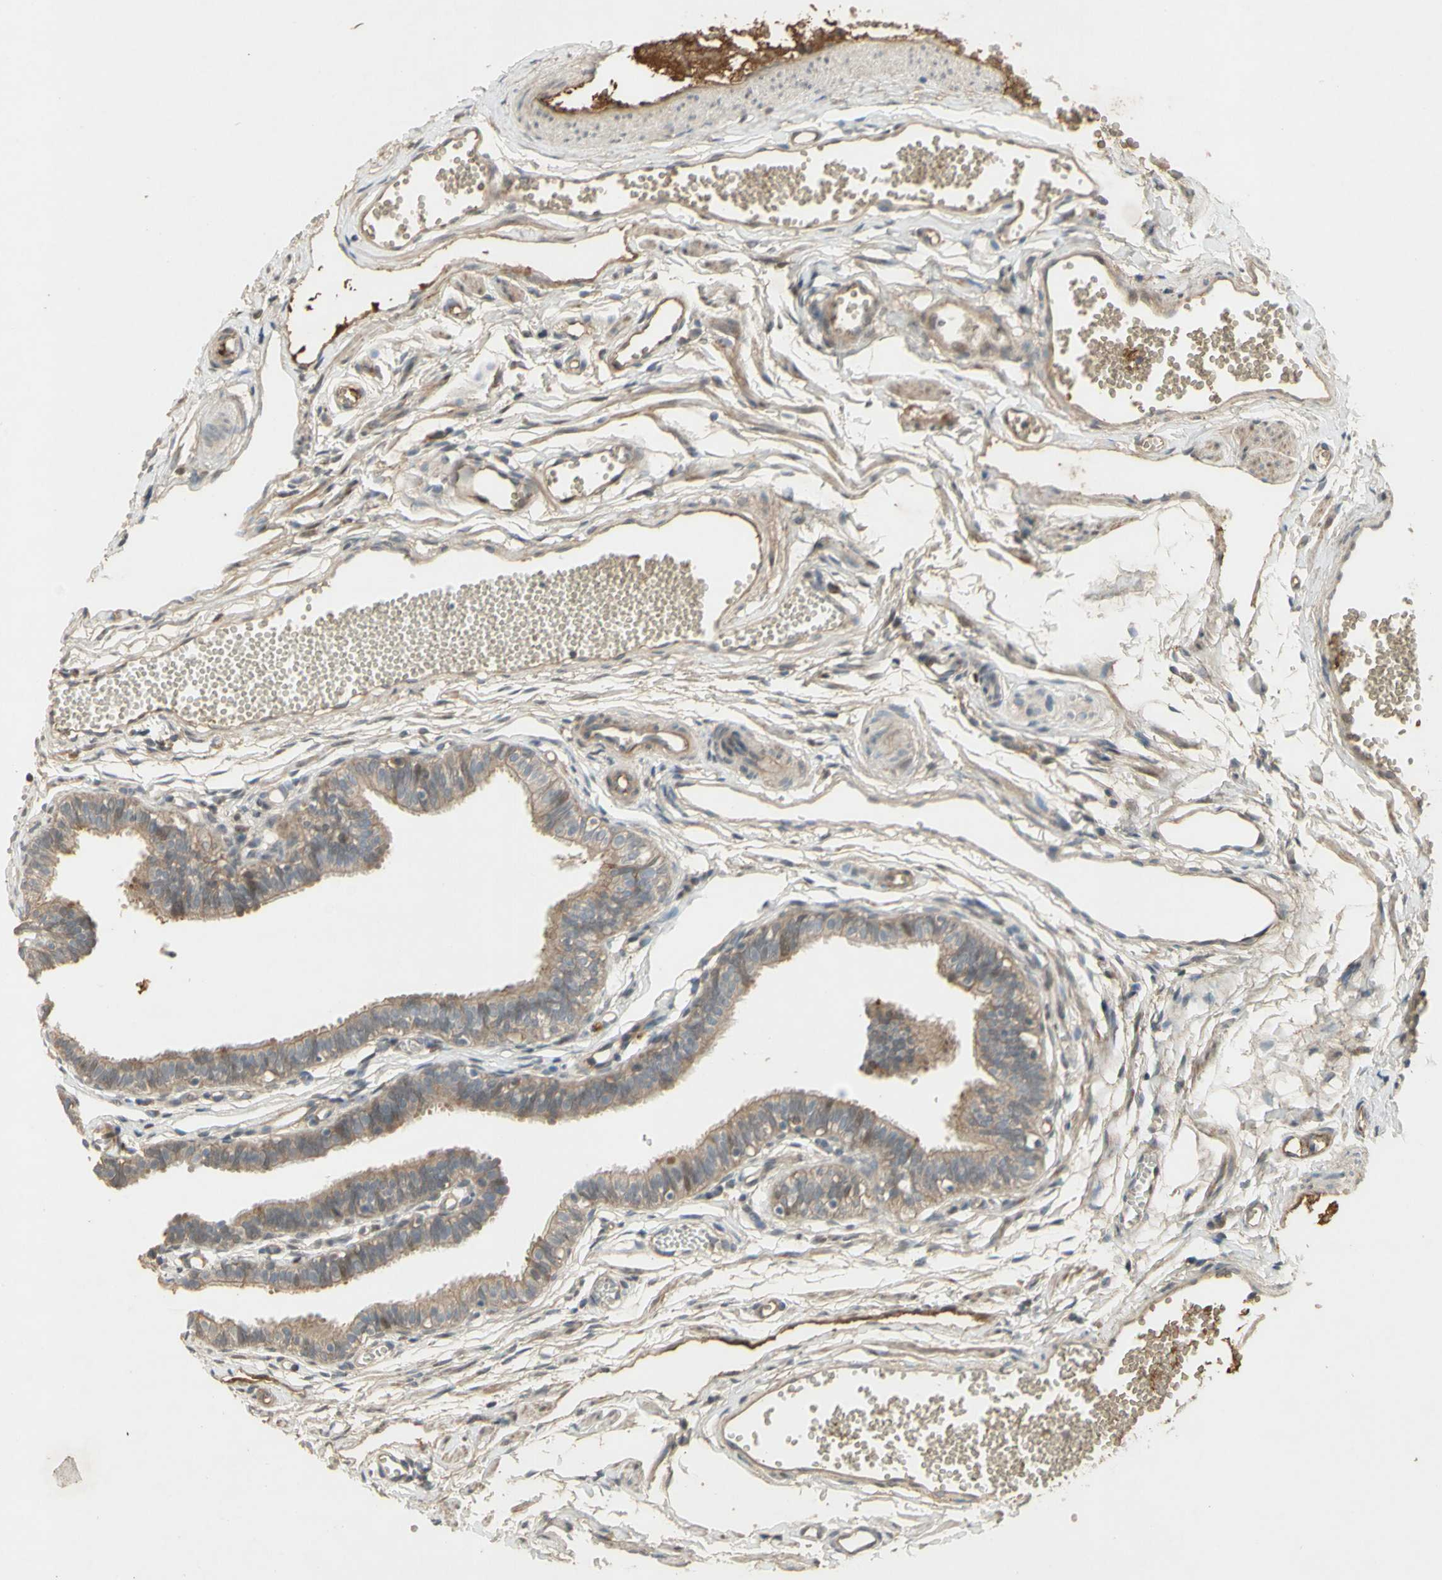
{"staining": {"intensity": "weak", "quantity": "25%-75%", "location": "cytoplasmic/membranous"}, "tissue": "fallopian tube", "cell_type": "Glandular cells", "image_type": "normal", "snomed": [{"axis": "morphology", "description": "Normal tissue, NOS"}, {"axis": "topography", "description": "Fallopian tube"}, {"axis": "topography", "description": "Placenta"}], "caption": "Brown immunohistochemical staining in benign fallopian tube displays weak cytoplasmic/membranous staining in approximately 25%-75% of glandular cells. The protein of interest is shown in brown color, while the nuclei are stained blue.", "gene": "NRG4", "patient": {"sex": "female", "age": 34}}